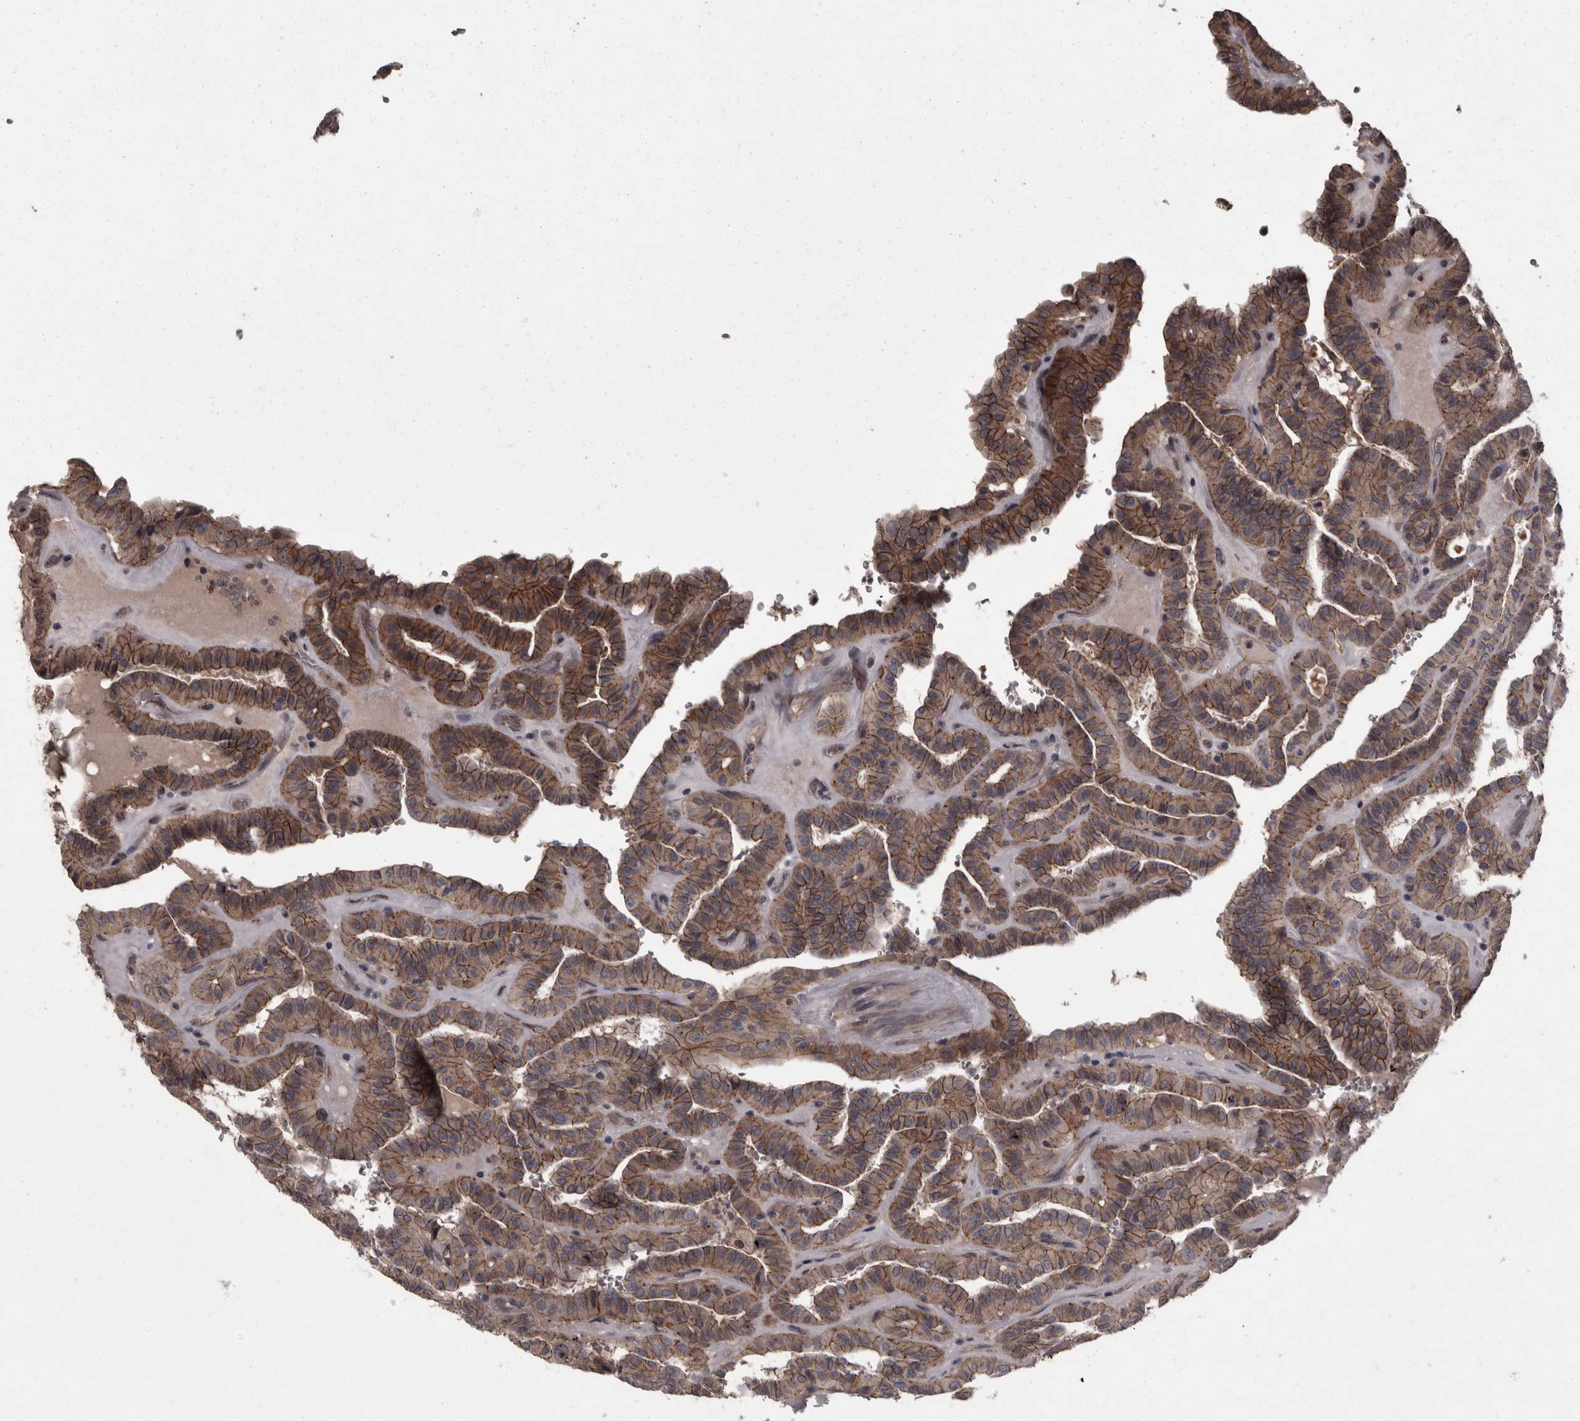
{"staining": {"intensity": "moderate", "quantity": ">75%", "location": "cytoplasmic/membranous"}, "tissue": "thyroid cancer", "cell_type": "Tumor cells", "image_type": "cancer", "snomed": [{"axis": "morphology", "description": "Papillary adenocarcinoma, NOS"}, {"axis": "topography", "description": "Thyroid gland"}], "caption": "Thyroid papillary adenocarcinoma stained with DAB immunohistochemistry demonstrates medium levels of moderate cytoplasmic/membranous staining in approximately >75% of tumor cells. The protein of interest is stained brown, and the nuclei are stained in blue (DAB (3,3'-diaminobenzidine) IHC with brightfield microscopy, high magnification).", "gene": "PCDH17", "patient": {"sex": "male", "age": 77}}